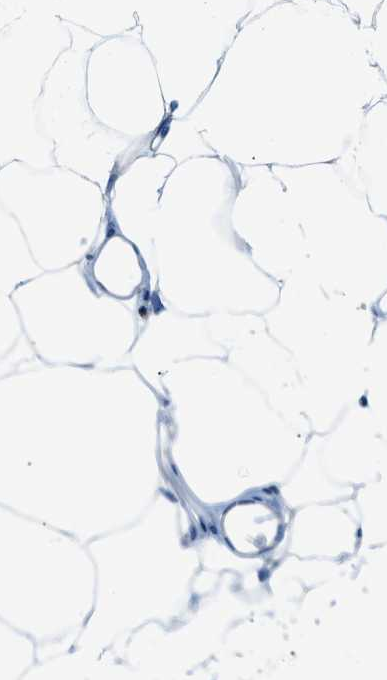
{"staining": {"intensity": "negative", "quantity": "none", "location": "none"}, "tissue": "adipose tissue", "cell_type": "Adipocytes", "image_type": "normal", "snomed": [{"axis": "morphology", "description": "Normal tissue, NOS"}, {"axis": "topography", "description": "Breast"}, {"axis": "topography", "description": "Adipose tissue"}], "caption": "High power microscopy photomicrograph of an immunohistochemistry image of unremarkable adipose tissue, revealing no significant positivity in adipocytes.", "gene": "ORAI1", "patient": {"sex": "female", "age": 25}}